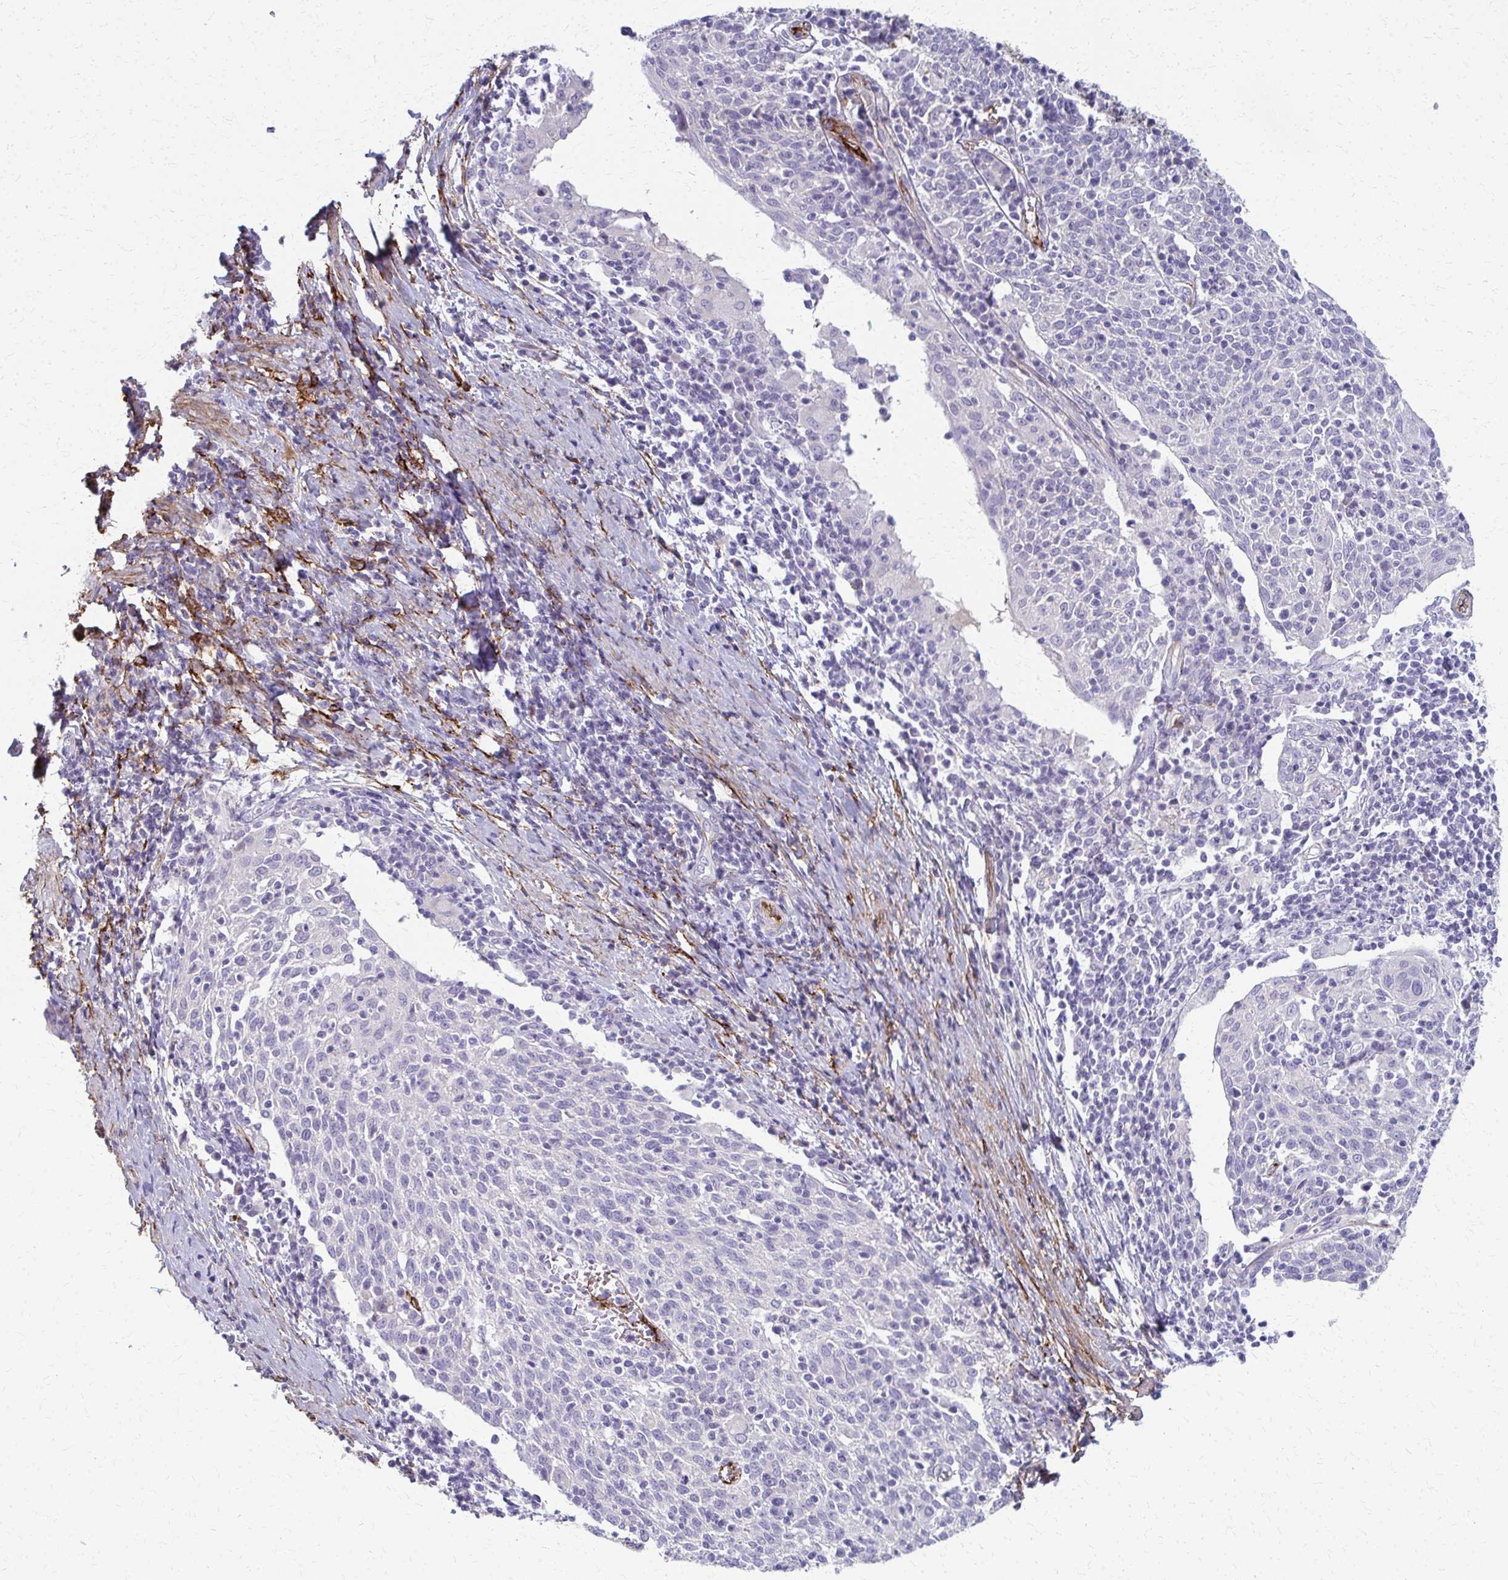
{"staining": {"intensity": "negative", "quantity": "none", "location": "none"}, "tissue": "cervical cancer", "cell_type": "Tumor cells", "image_type": "cancer", "snomed": [{"axis": "morphology", "description": "Squamous cell carcinoma, NOS"}, {"axis": "topography", "description": "Cervix"}], "caption": "IHC of human squamous cell carcinoma (cervical) displays no expression in tumor cells.", "gene": "ADIPOQ", "patient": {"sex": "female", "age": 52}}